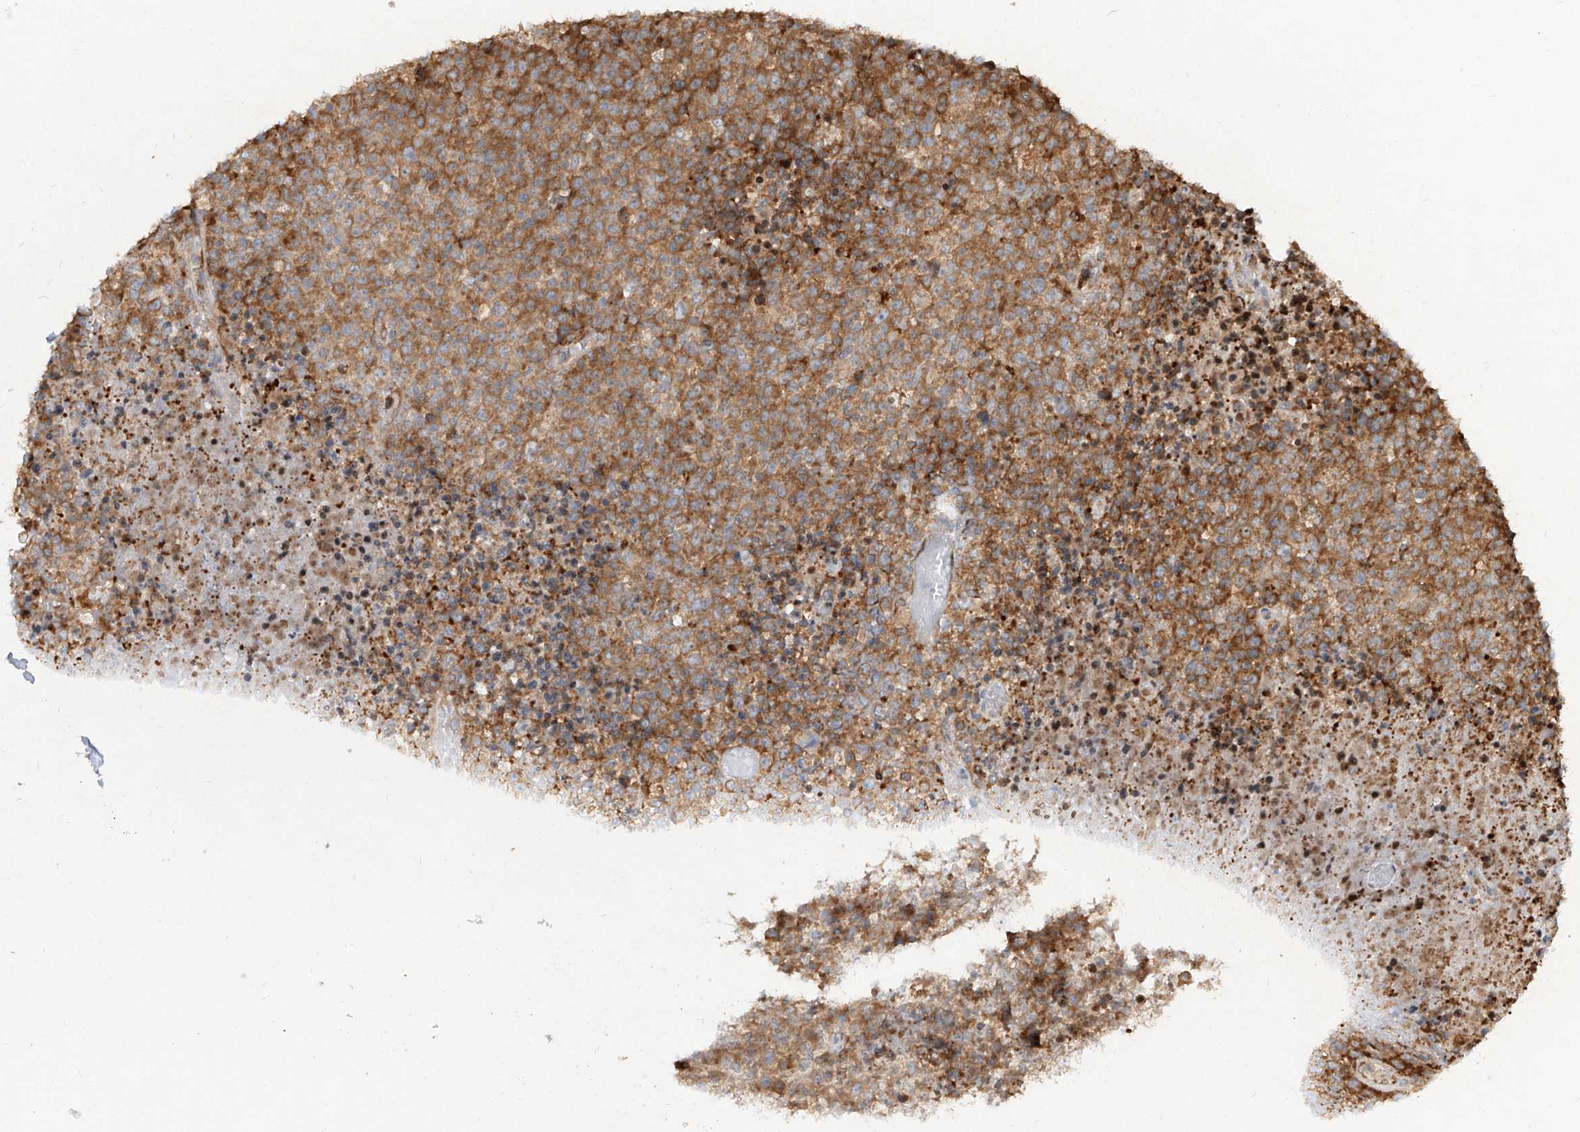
{"staining": {"intensity": "moderate", "quantity": ">75%", "location": "cytoplasmic/membranous"}, "tissue": "lymphoma", "cell_type": "Tumor cells", "image_type": "cancer", "snomed": [{"axis": "morphology", "description": "Malignant lymphoma, non-Hodgkin's type, High grade"}, {"axis": "topography", "description": "Lymph node"}], "caption": "Malignant lymphoma, non-Hodgkin's type (high-grade) stained for a protein shows moderate cytoplasmic/membranous positivity in tumor cells. (Stains: DAB in brown, nuclei in blue, Microscopy: brightfield microscopy at high magnification).", "gene": "RPS25", "patient": {"sex": "male", "age": 13}}